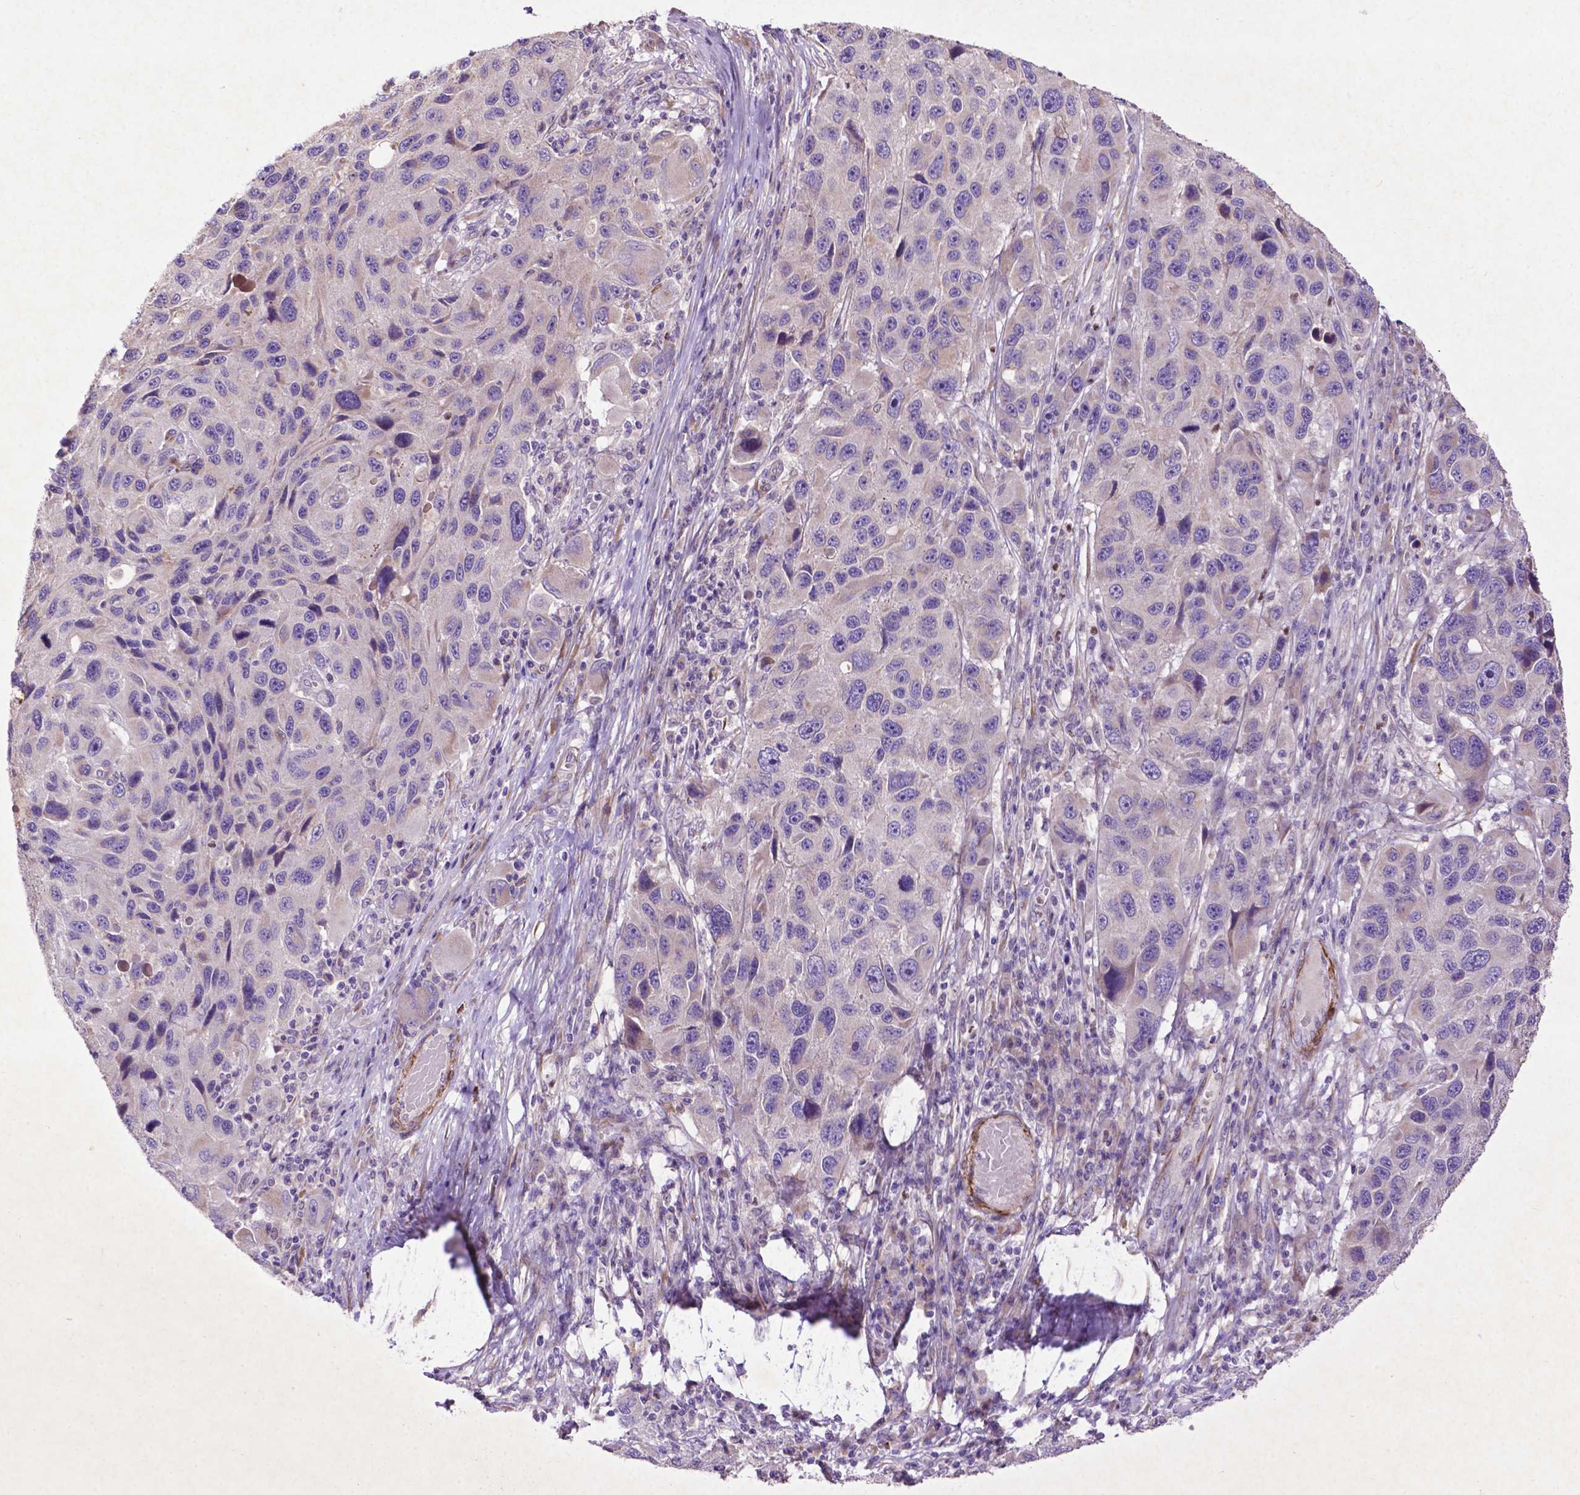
{"staining": {"intensity": "negative", "quantity": "none", "location": "none"}, "tissue": "melanoma", "cell_type": "Tumor cells", "image_type": "cancer", "snomed": [{"axis": "morphology", "description": "Malignant melanoma, NOS"}, {"axis": "topography", "description": "Skin"}], "caption": "Tumor cells show no significant protein staining in melanoma. (DAB IHC with hematoxylin counter stain).", "gene": "THEGL", "patient": {"sex": "male", "age": 53}}